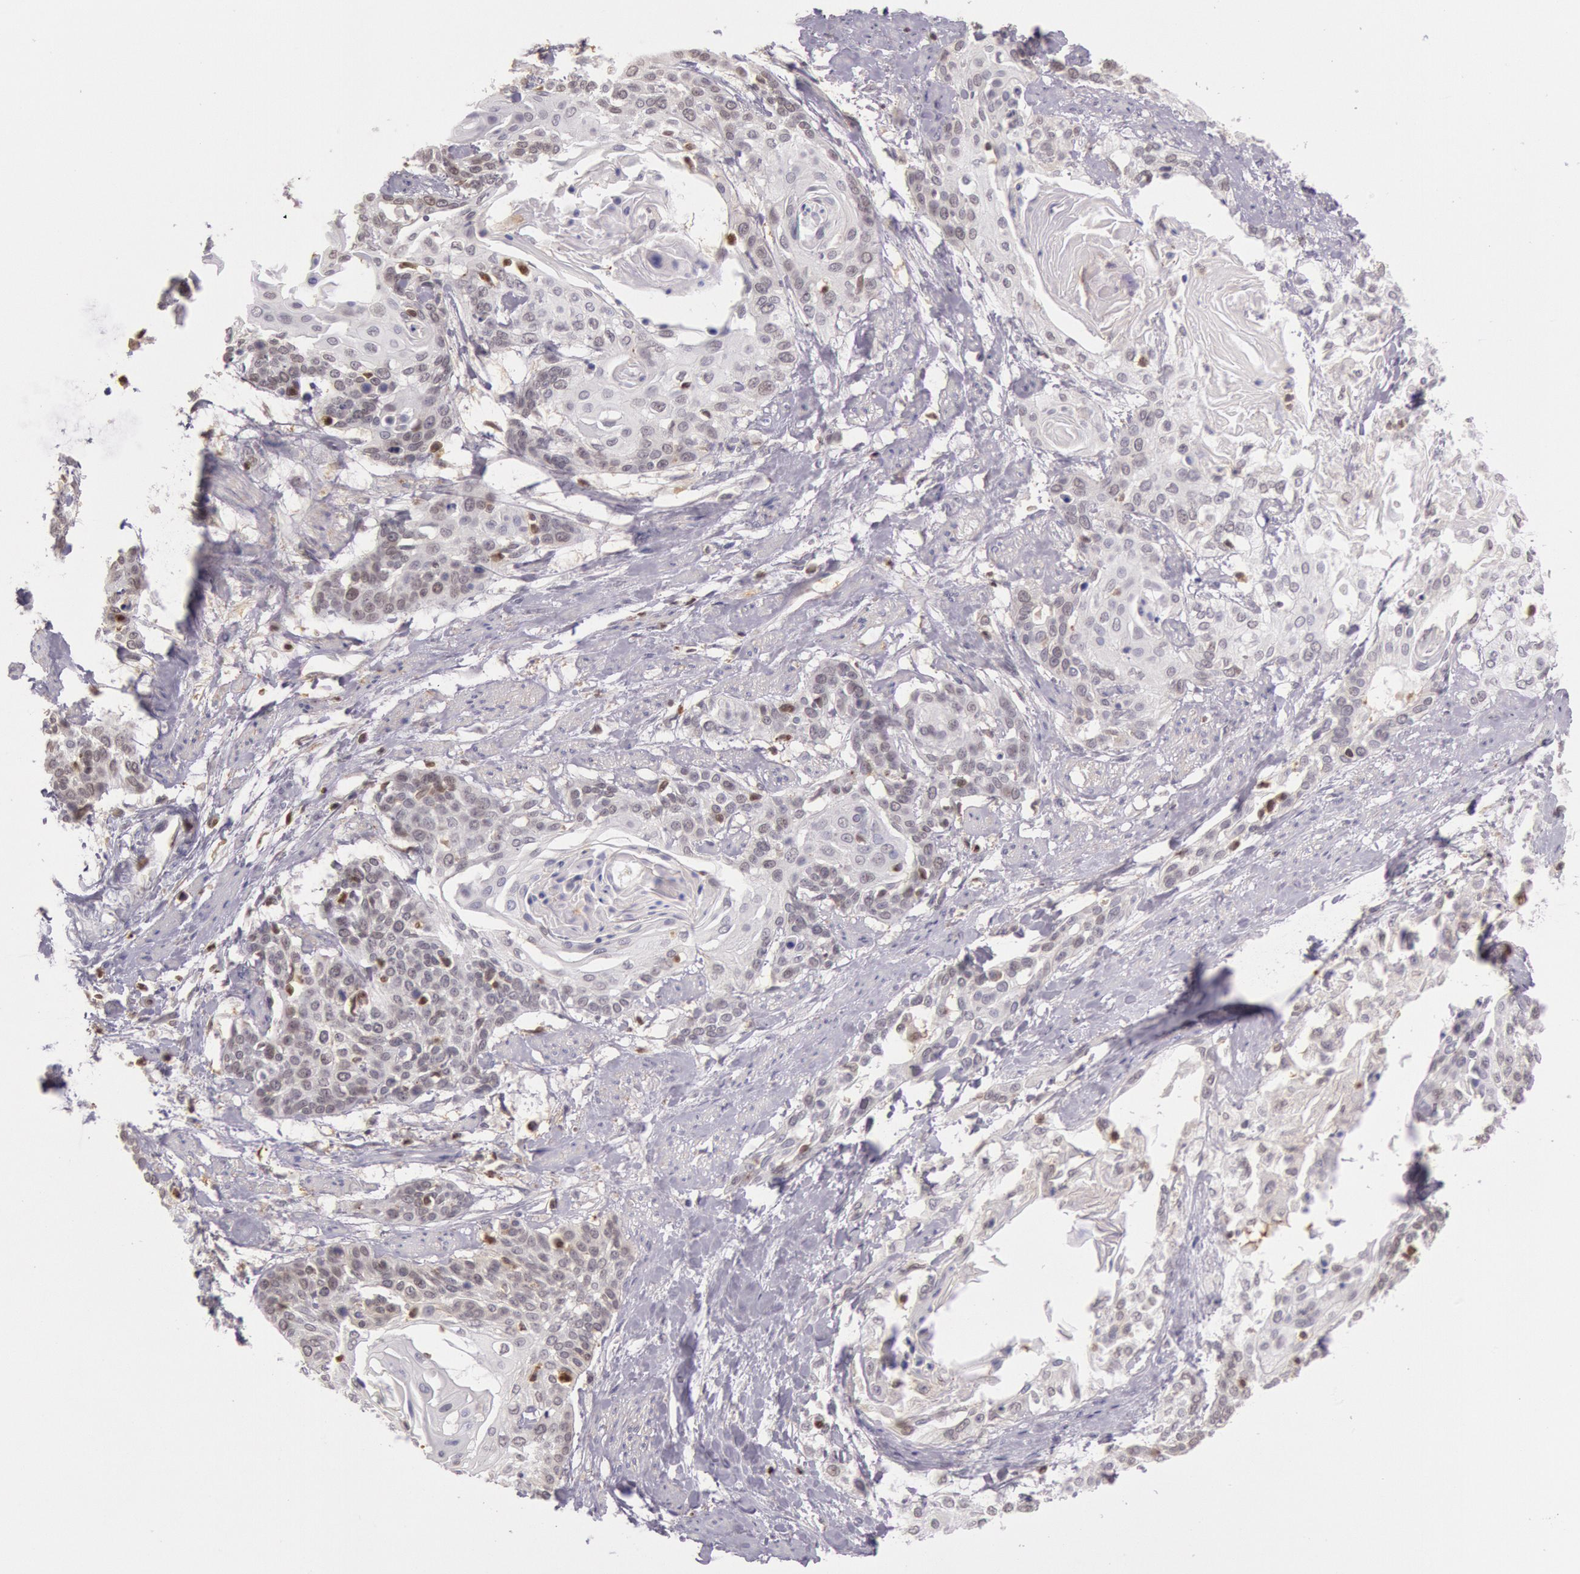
{"staining": {"intensity": "weak", "quantity": "<25%", "location": "nuclear"}, "tissue": "cervical cancer", "cell_type": "Tumor cells", "image_type": "cancer", "snomed": [{"axis": "morphology", "description": "Squamous cell carcinoma, NOS"}, {"axis": "topography", "description": "Cervix"}], "caption": "Photomicrograph shows no significant protein positivity in tumor cells of cervical cancer (squamous cell carcinoma).", "gene": "HIF1A", "patient": {"sex": "female", "age": 57}}